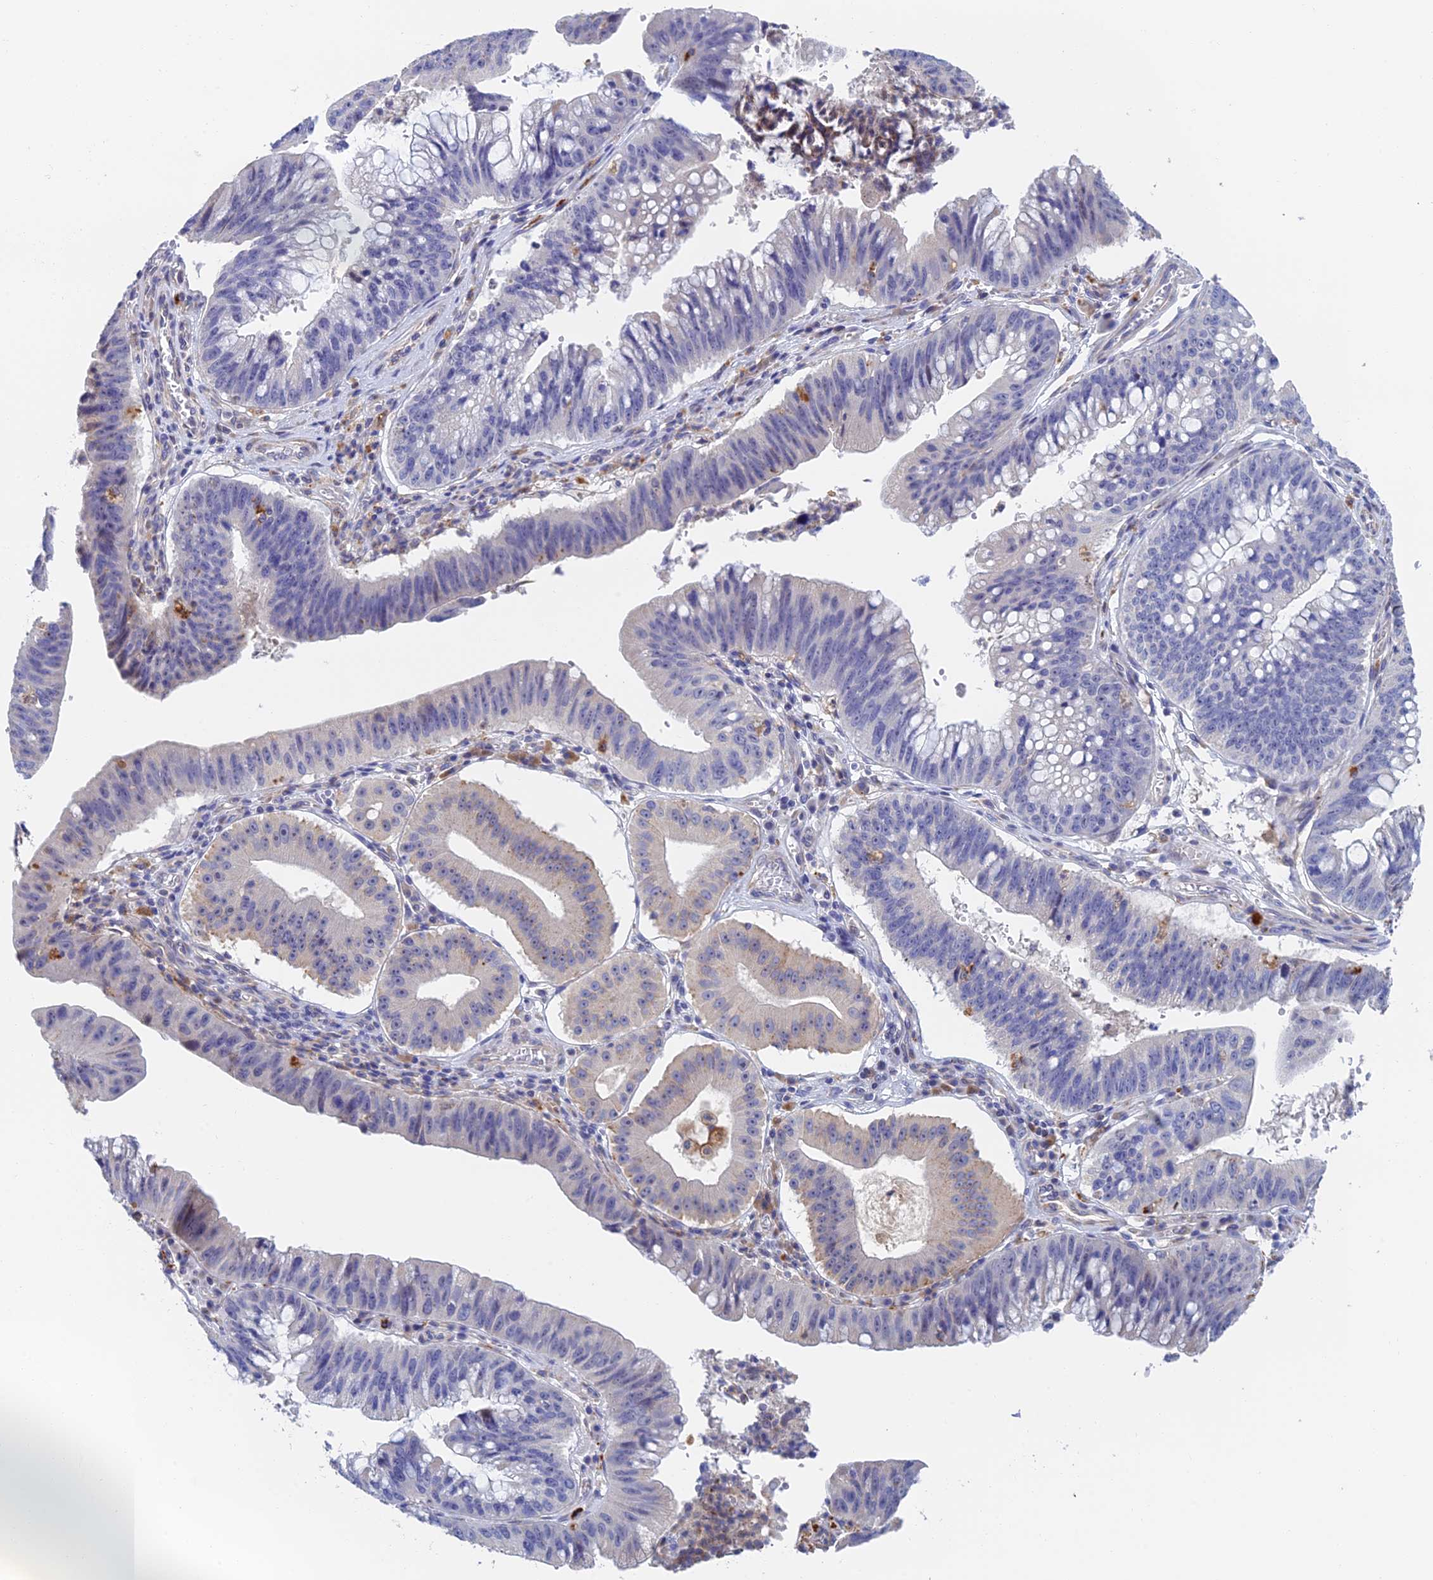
{"staining": {"intensity": "negative", "quantity": "none", "location": "none"}, "tissue": "stomach cancer", "cell_type": "Tumor cells", "image_type": "cancer", "snomed": [{"axis": "morphology", "description": "Adenocarcinoma, NOS"}, {"axis": "topography", "description": "Stomach"}], "caption": "DAB (3,3'-diaminobenzidine) immunohistochemical staining of human stomach cancer (adenocarcinoma) demonstrates no significant staining in tumor cells.", "gene": "RPGRIP1L", "patient": {"sex": "male", "age": 59}}